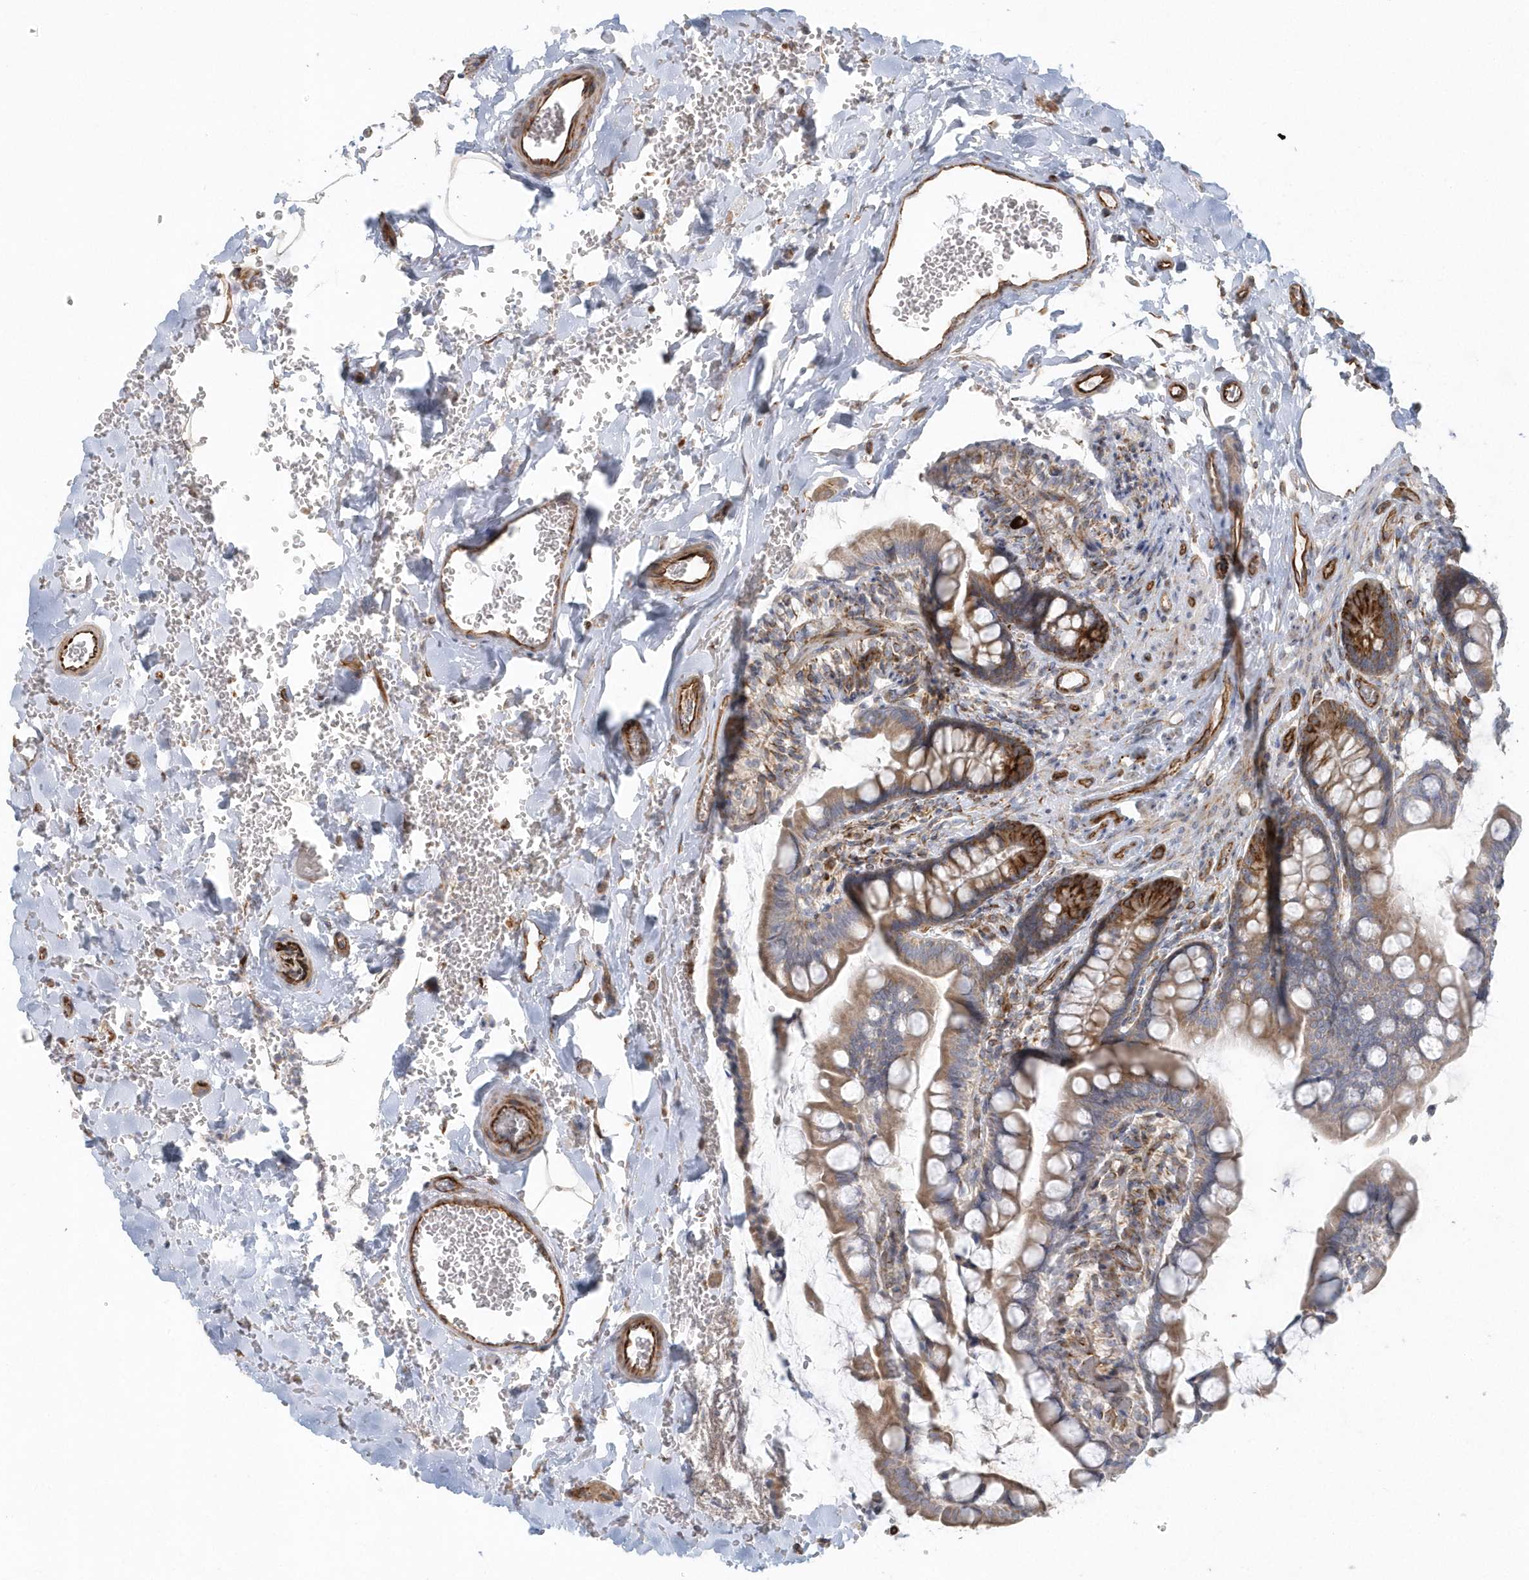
{"staining": {"intensity": "strong", "quantity": "<25%", "location": "cytoplasmic/membranous"}, "tissue": "small intestine", "cell_type": "Glandular cells", "image_type": "normal", "snomed": [{"axis": "morphology", "description": "Normal tissue, NOS"}, {"axis": "topography", "description": "Small intestine"}], "caption": "Small intestine stained with a brown dye demonstrates strong cytoplasmic/membranous positive expression in about <25% of glandular cells.", "gene": "GPR152", "patient": {"sex": "male", "age": 52}}